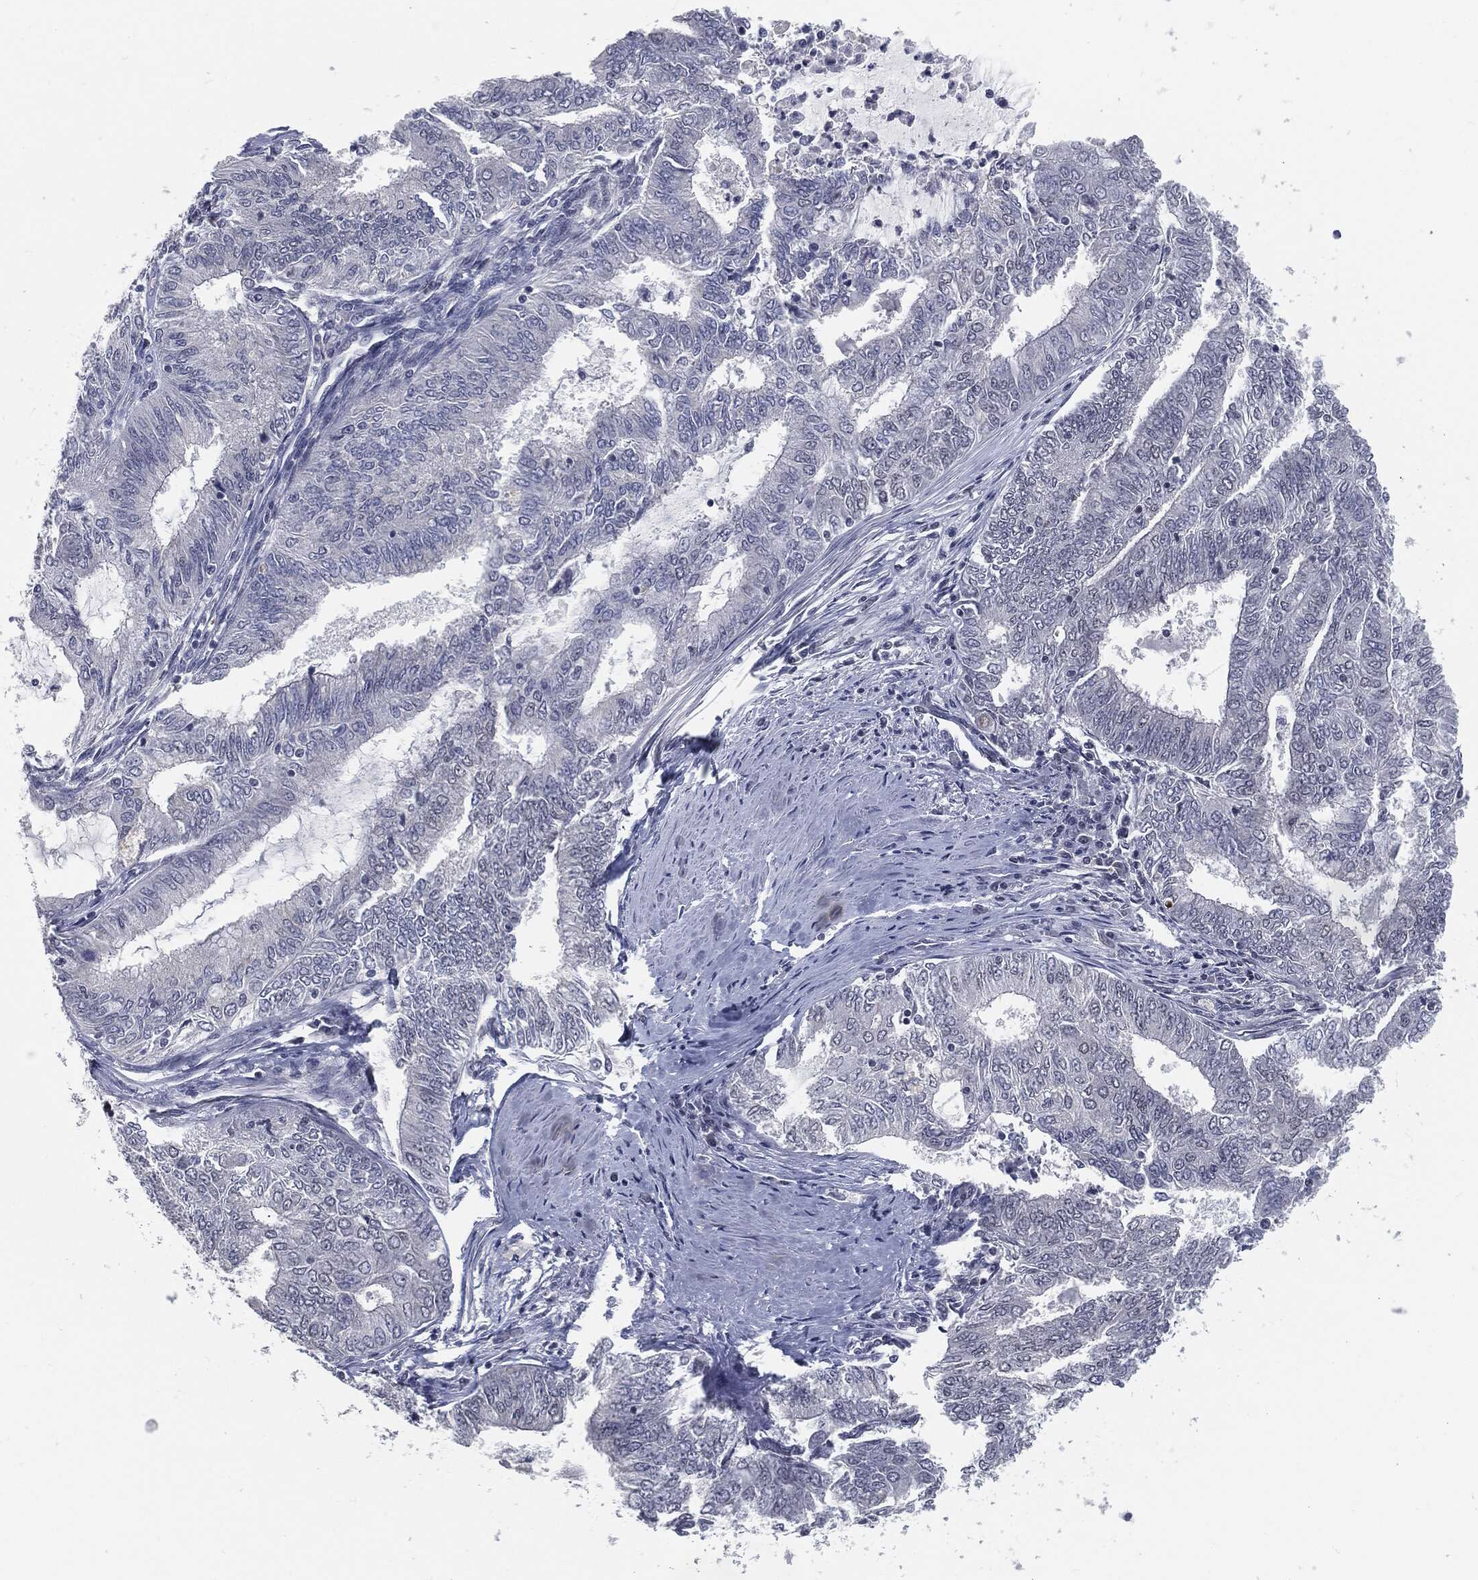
{"staining": {"intensity": "negative", "quantity": "none", "location": "none"}, "tissue": "endometrial cancer", "cell_type": "Tumor cells", "image_type": "cancer", "snomed": [{"axis": "morphology", "description": "Adenocarcinoma, NOS"}, {"axis": "topography", "description": "Endometrium"}], "caption": "Immunohistochemical staining of human endometrial cancer (adenocarcinoma) shows no significant positivity in tumor cells.", "gene": "ANXA1", "patient": {"sex": "female", "age": 62}}